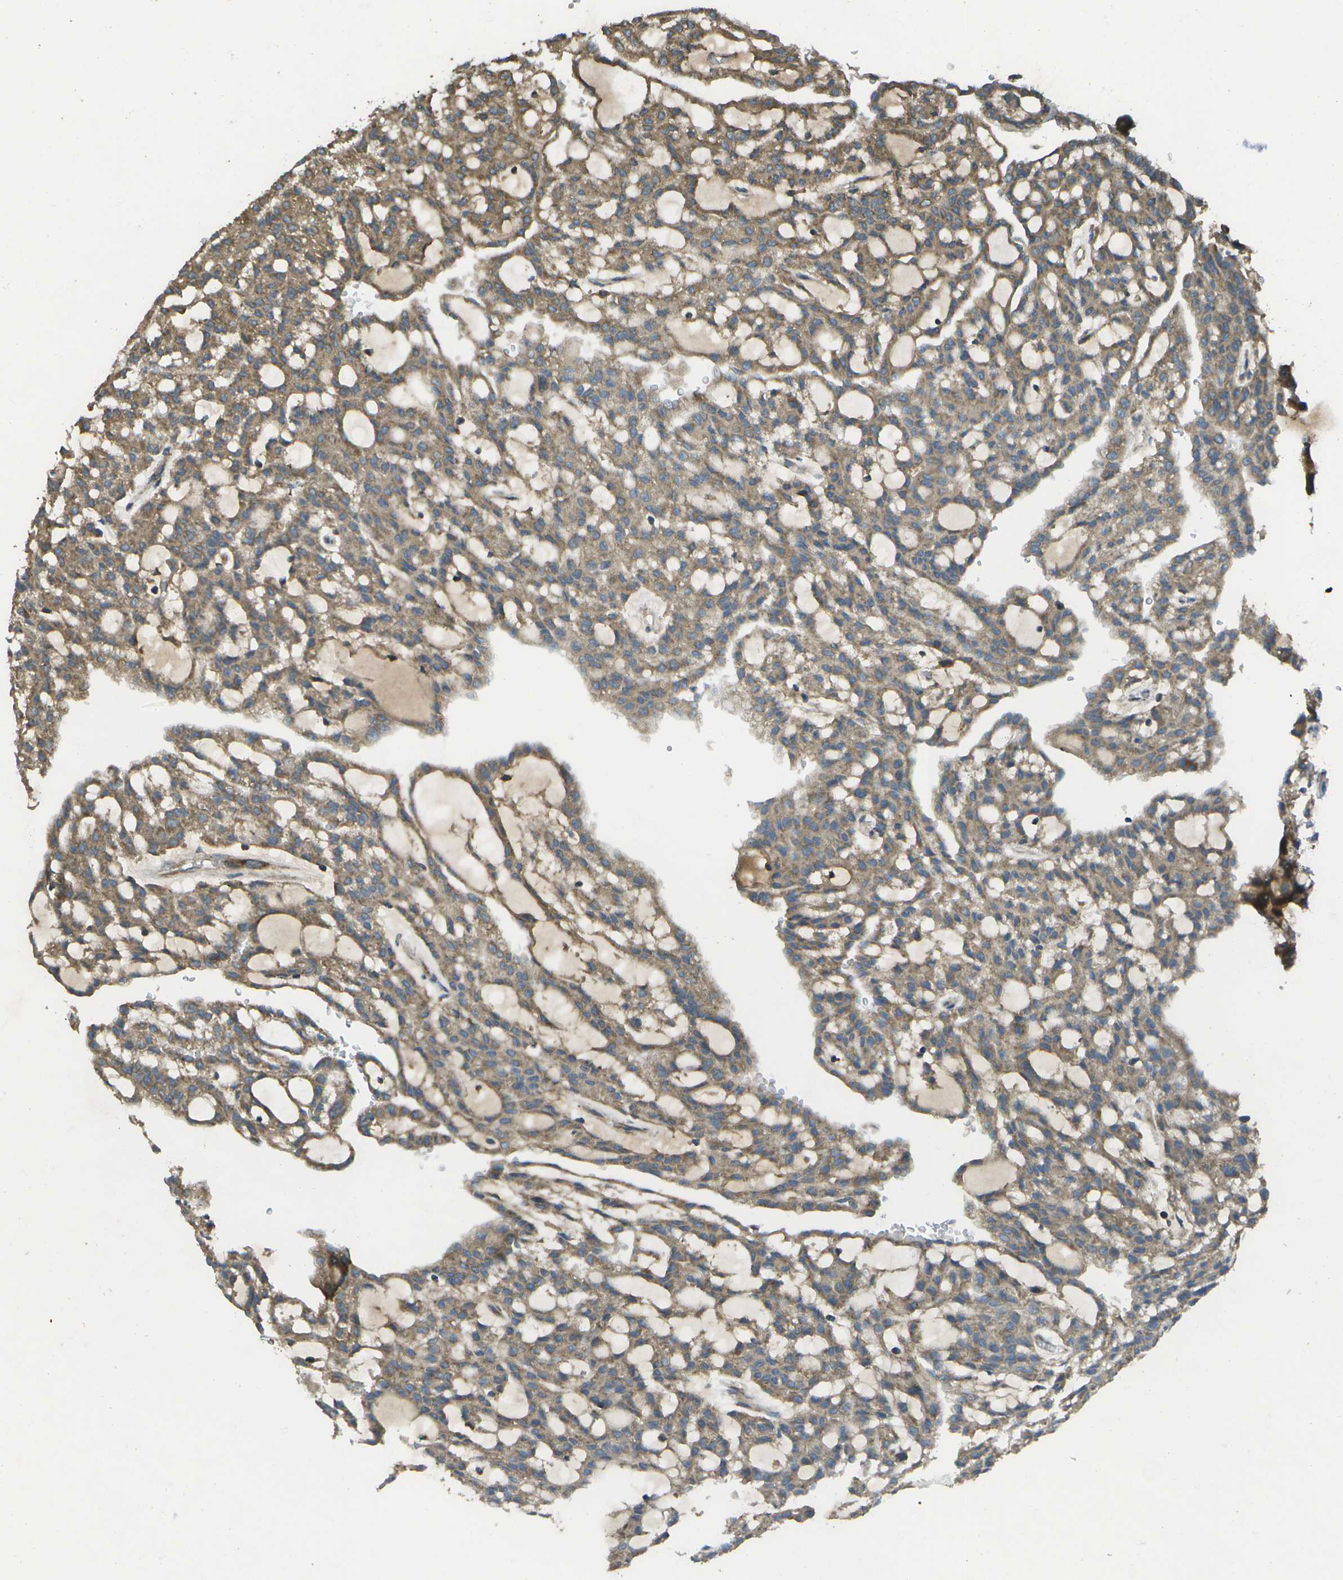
{"staining": {"intensity": "moderate", "quantity": ">75%", "location": "cytoplasmic/membranous"}, "tissue": "renal cancer", "cell_type": "Tumor cells", "image_type": "cancer", "snomed": [{"axis": "morphology", "description": "Adenocarcinoma, NOS"}, {"axis": "topography", "description": "Kidney"}], "caption": "Tumor cells display medium levels of moderate cytoplasmic/membranous expression in about >75% of cells in renal adenocarcinoma.", "gene": "HFE", "patient": {"sex": "male", "age": 63}}